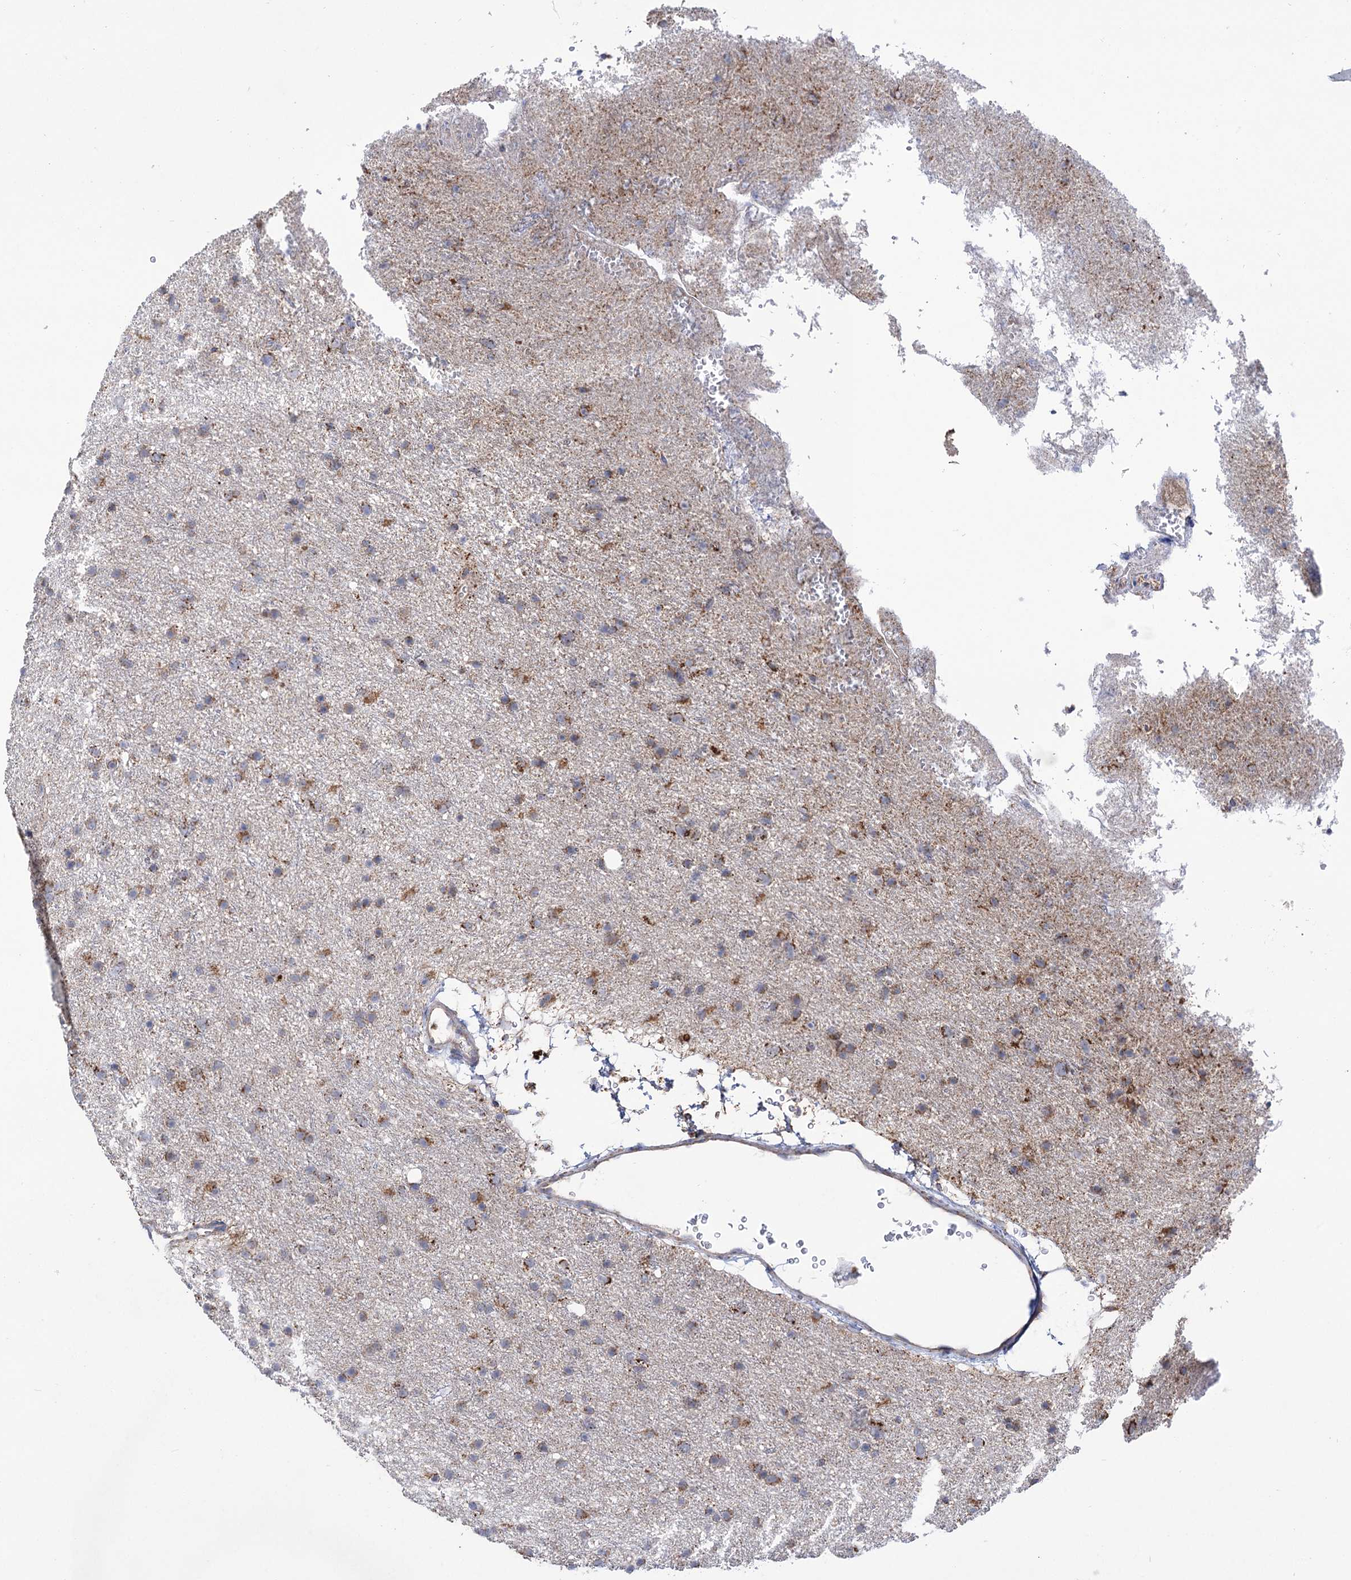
{"staining": {"intensity": "moderate", "quantity": "<25%", "location": "cytoplasmic/membranous"}, "tissue": "glioma", "cell_type": "Tumor cells", "image_type": "cancer", "snomed": [{"axis": "morphology", "description": "Glioma, malignant, Low grade"}, {"axis": "topography", "description": "Cerebral cortex"}], "caption": "Protein expression analysis of malignant glioma (low-grade) reveals moderate cytoplasmic/membranous positivity in approximately <25% of tumor cells.", "gene": "ABHD10", "patient": {"sex": "female", "age": 39}}